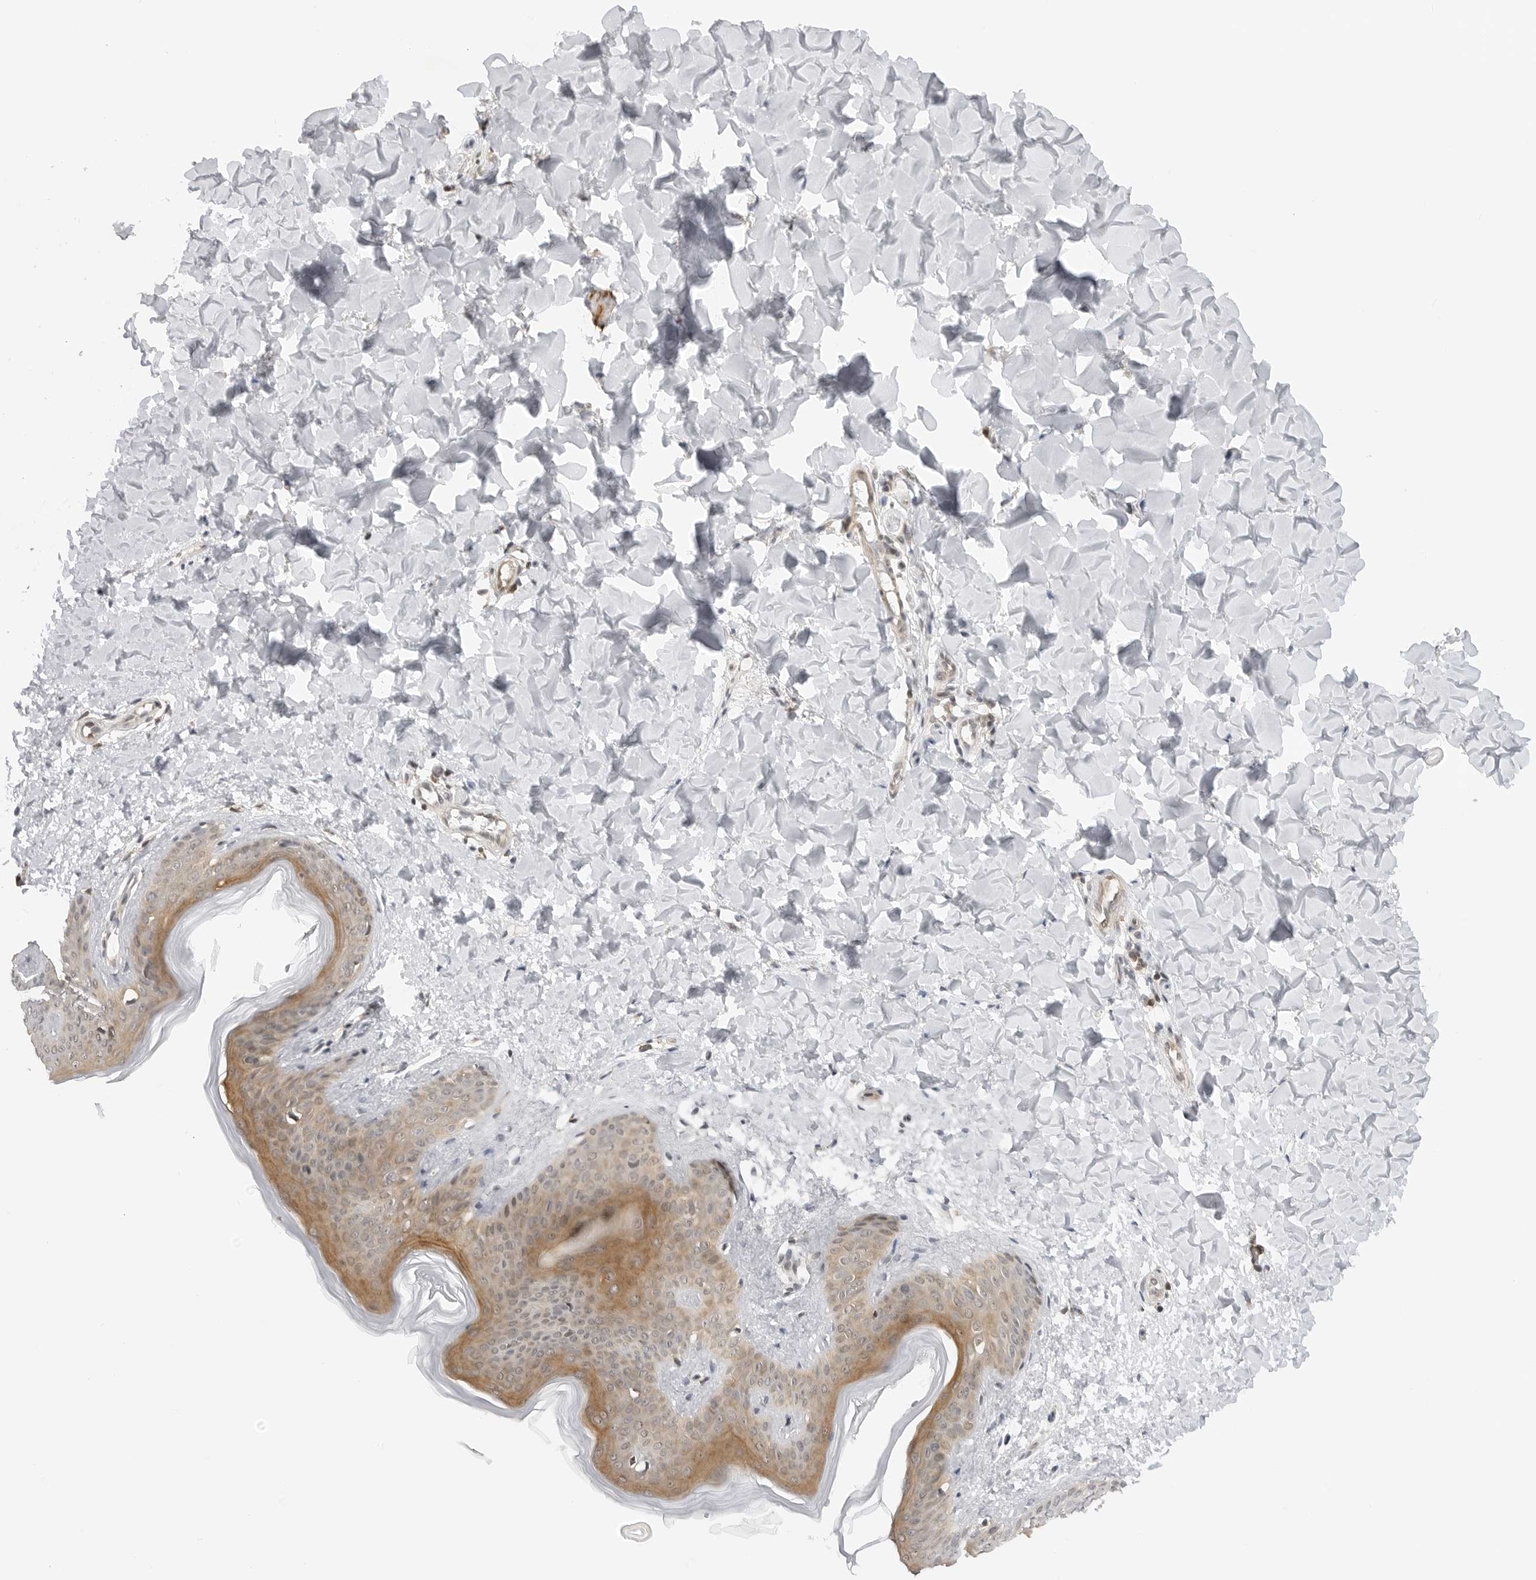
{"staining": {"intensity": "negative", "quantity": "none", "location": "none"}, "tissue": "skin", "cell_type": "Fibroblasts", "image_type": "normal", "snomed": [{"axis": "morphology", "description": "Normal tissue, NOS"}, {"axis": "topography", "description": "Skin"}], "caption": "Human skin stained for a protein using immunohistochemistry (IHC) shows no staining in fibroblasts.", "gene": "MAP2K5", "patient": {"sex": "female", "age": 17}}